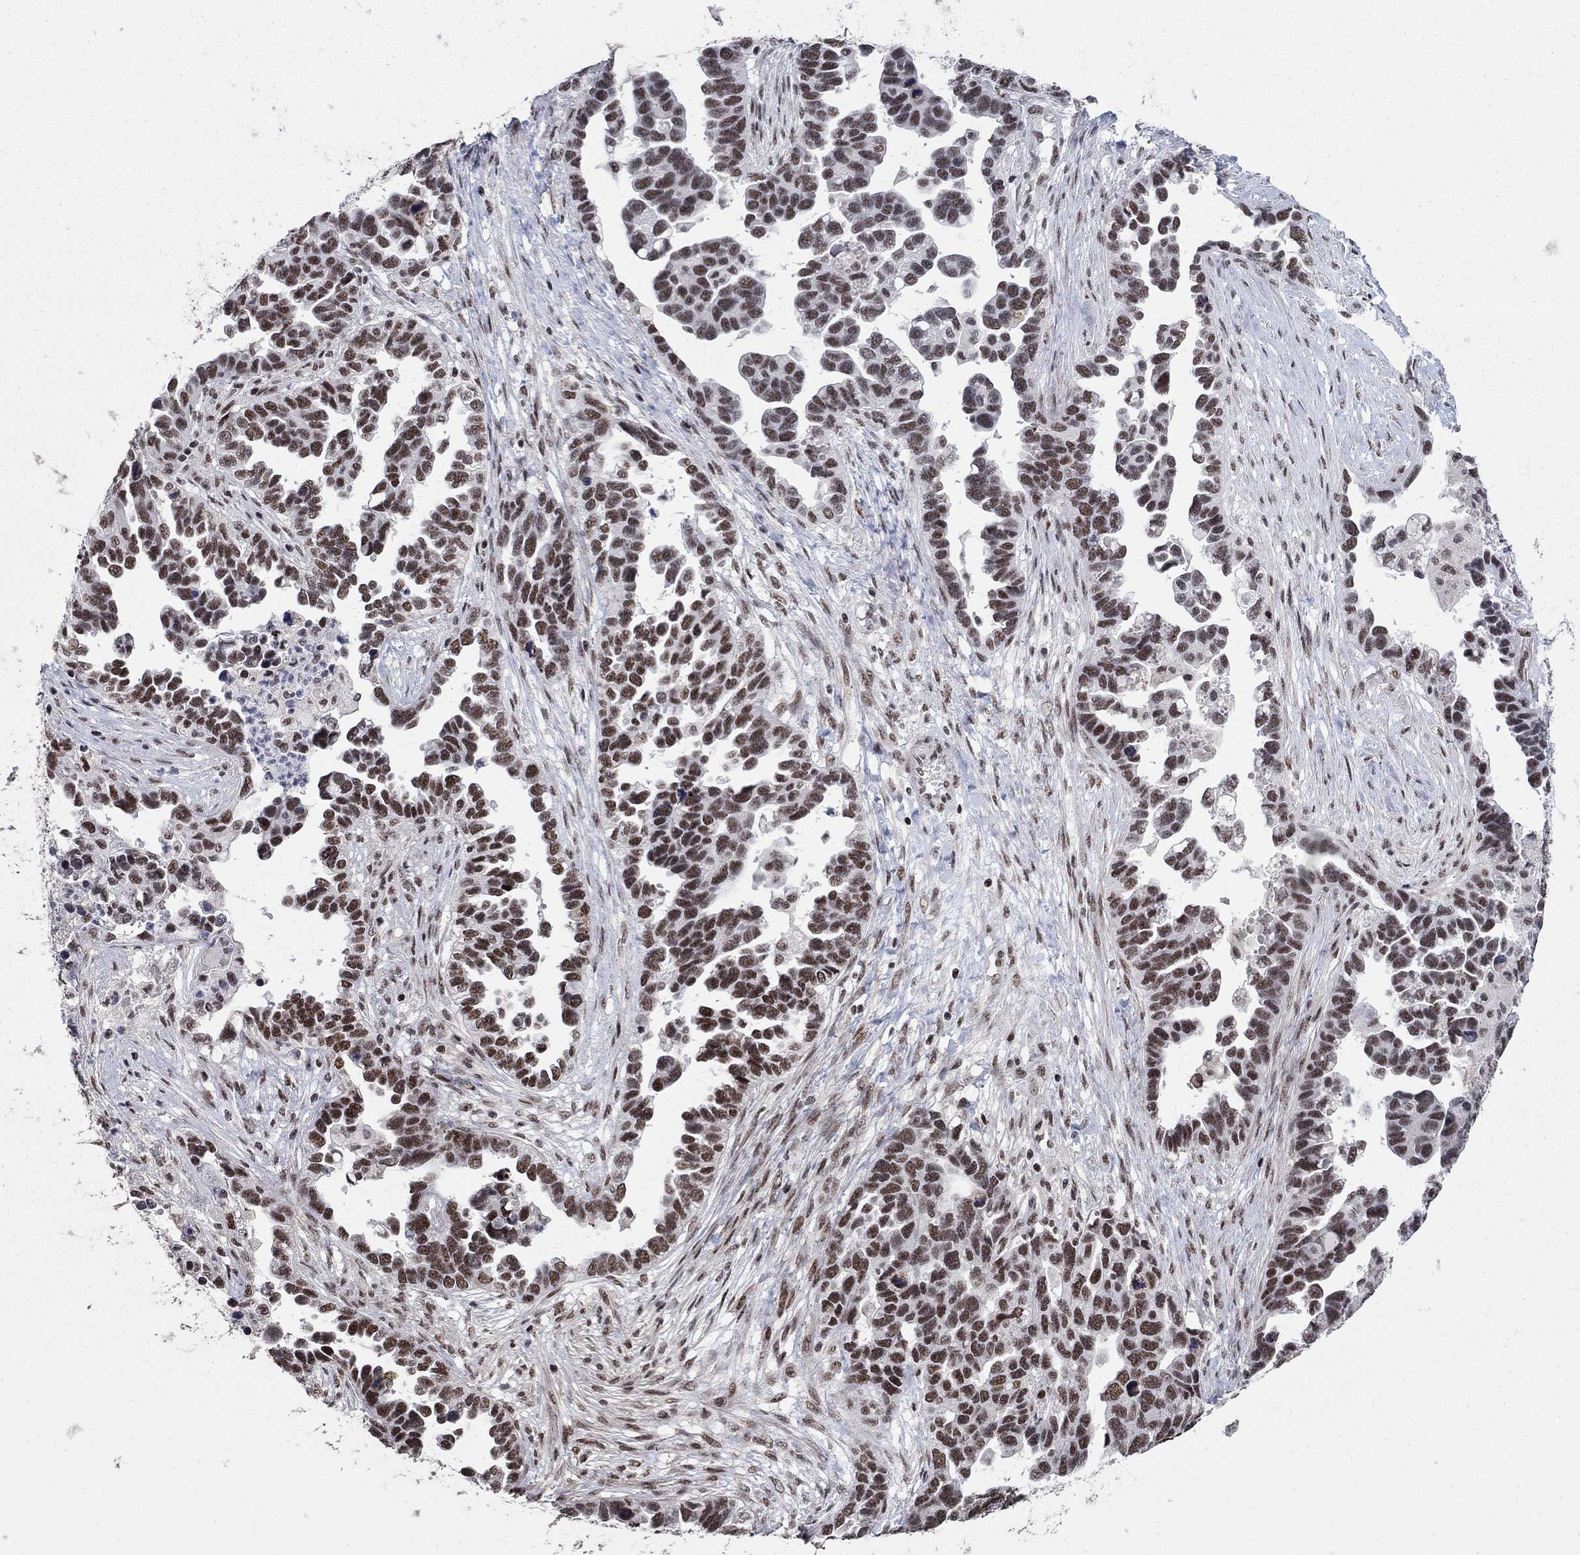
{"staining": {"intensity": "strong", "quantity": ">75%", "location": "nuclear"}, "tissue": "ovarian cancer", "cell_type": "Tumor cells", "image_type": "cancer", "snomed": [{"axis": "morphology", "description": "Cystadenocarcinoma, serous, NOS"}, {"axis": "topography", "description": "Ovary"}], "caption": "This micrograph shows immunohistochemistry (IHC) staining of ovarian cancer (serous cystadenocarcinoma), with high strong nuclear positivity in about >75% of tumor cells.", "gene": "PNISR", "patient": {"sex": "female", "age": 54}}